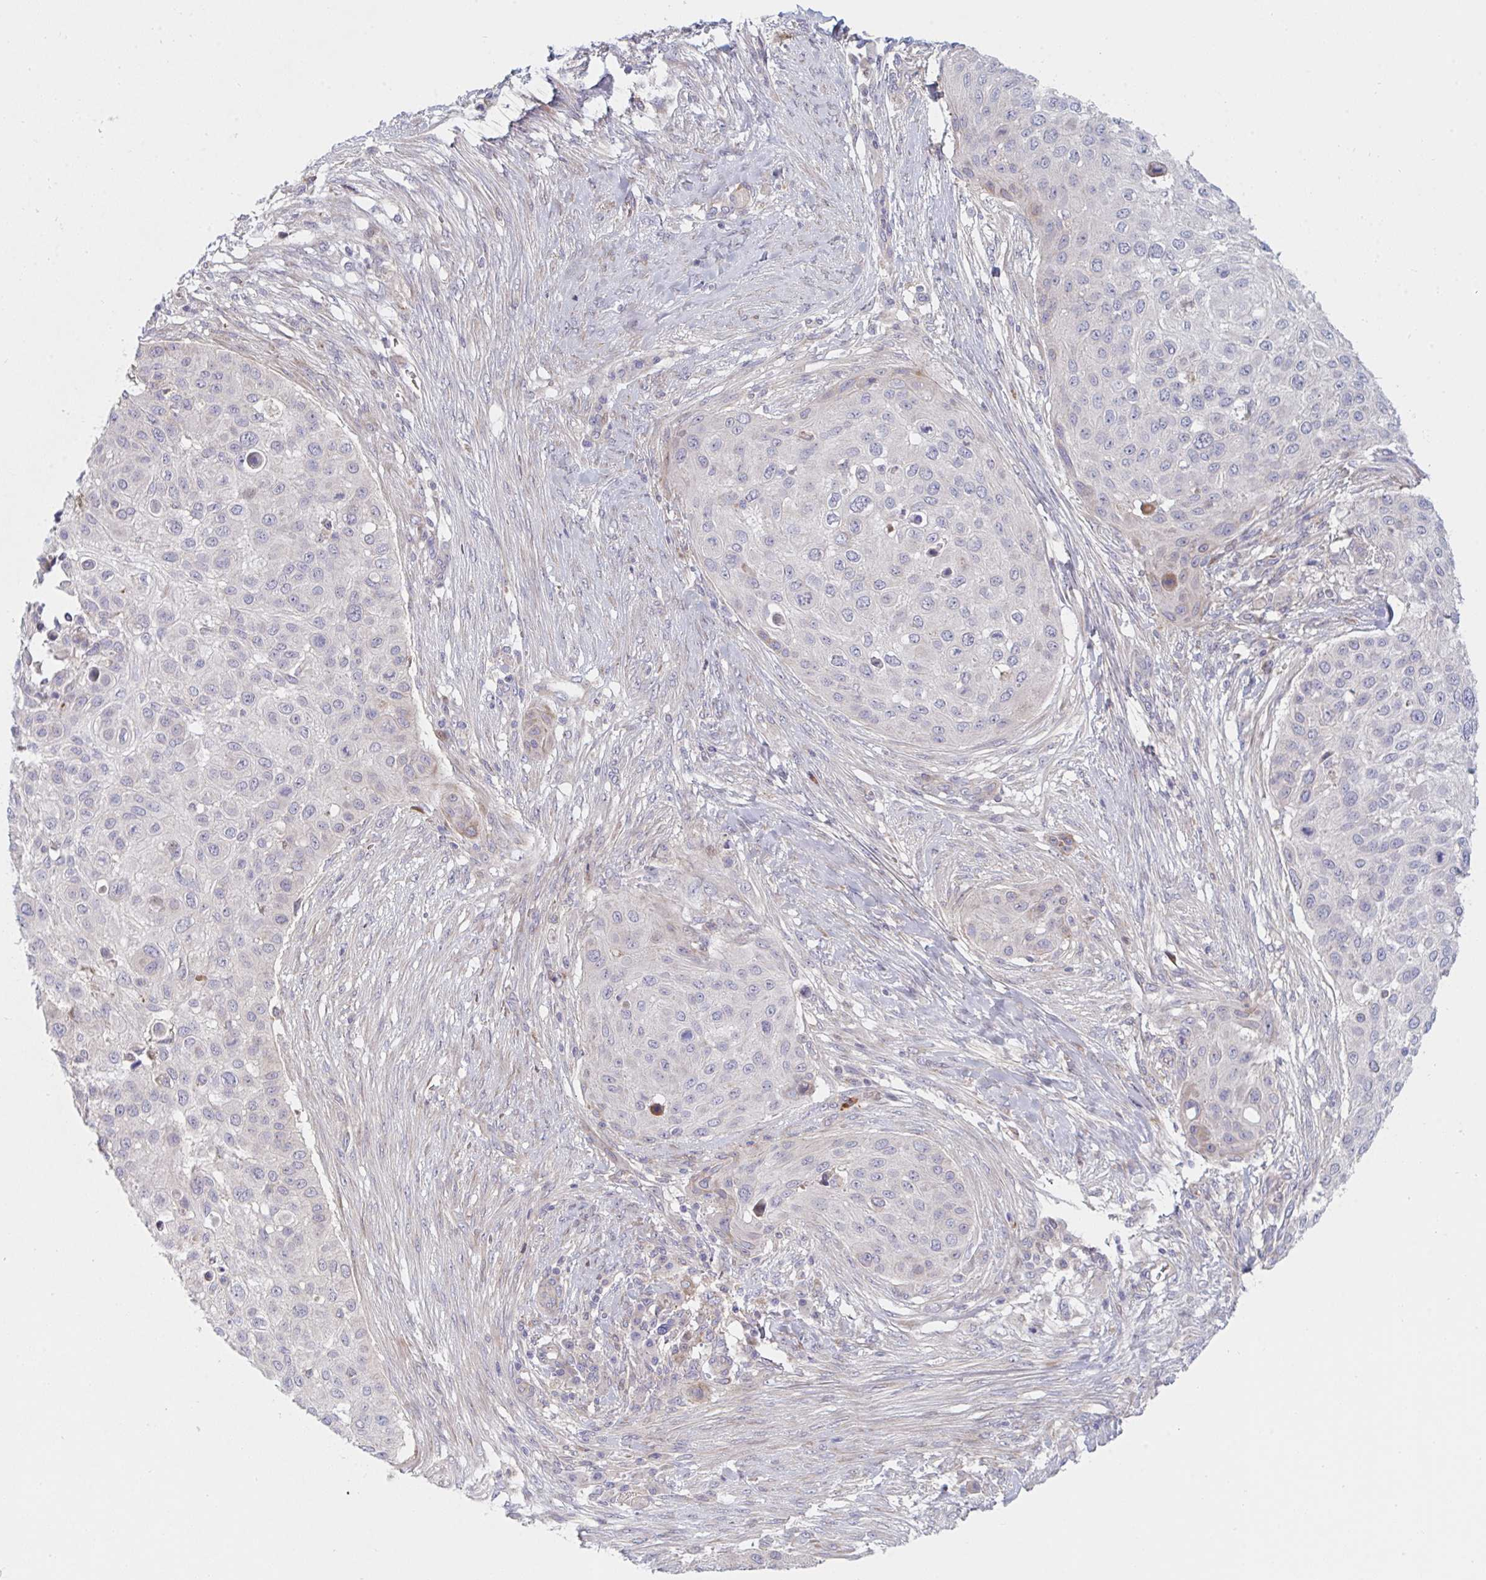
{"staining": {"intensity": "negative", "quantity": "none", "location": "none"}, "tissue": "skin cancer", "cell_type": "Tumor cells", "image_type": "cancer", "snomed": [{"axis": "morphology", "description": "Squamous cell carcinoma, NOS"}, {"axis": "topography", "description": "Skin"}], "caption": "This micrograph is of squamous cell carcinoma (skin) stained with immunohistochemistry to label a protein in brown with the nuclei are counter-stained blue. There is no positivity in tumor cells.", "gene": "TNFSF4", "patient": {"sex": "female", "age": 87}}